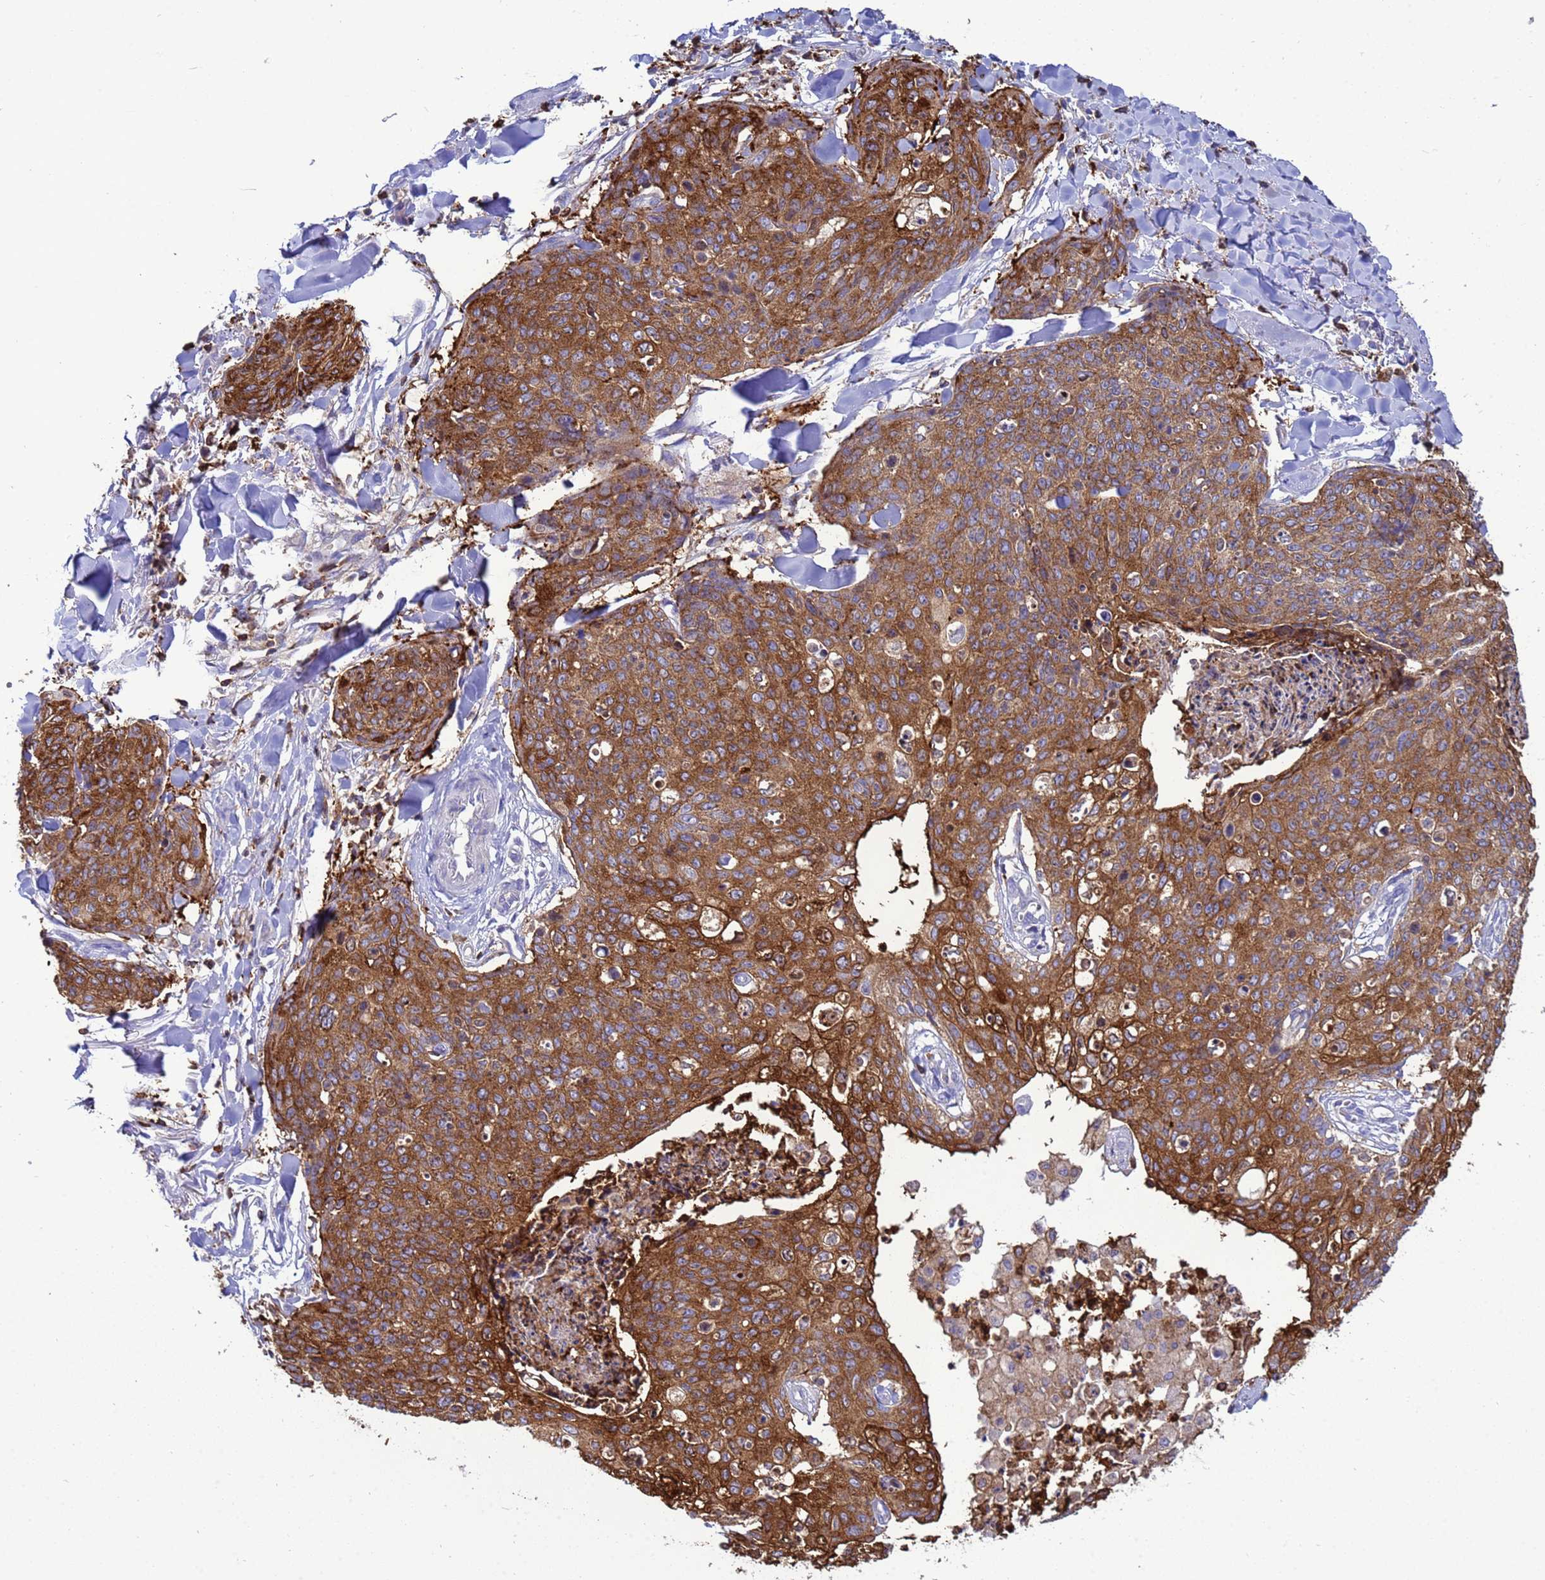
{"staining": {"intensity": "strong", "quantity": ">75%", "location": "cytoplasmic/membranous"}, "tissue": "skin cancer", "cell_type": "Tumor cells", "image_type": "cancer", "snomed": [{"axis": "morphology", "description": "Squamous cell carcinoma, NOS"}, {"axis": "topography", "description": "Skin"}, {"axis": "topography", "description": "Vulva"}], "caption": "Immunohistochemical staining of human skin cancer shows high levels of strong cytoplasmic/membranous protein staining in approximately >75% of tumor cells. (DAB IHC, brown staining for protein, blue staining for nuclei).", "gene": "EZR", "patient": {"sex": "female", "age": 85}}